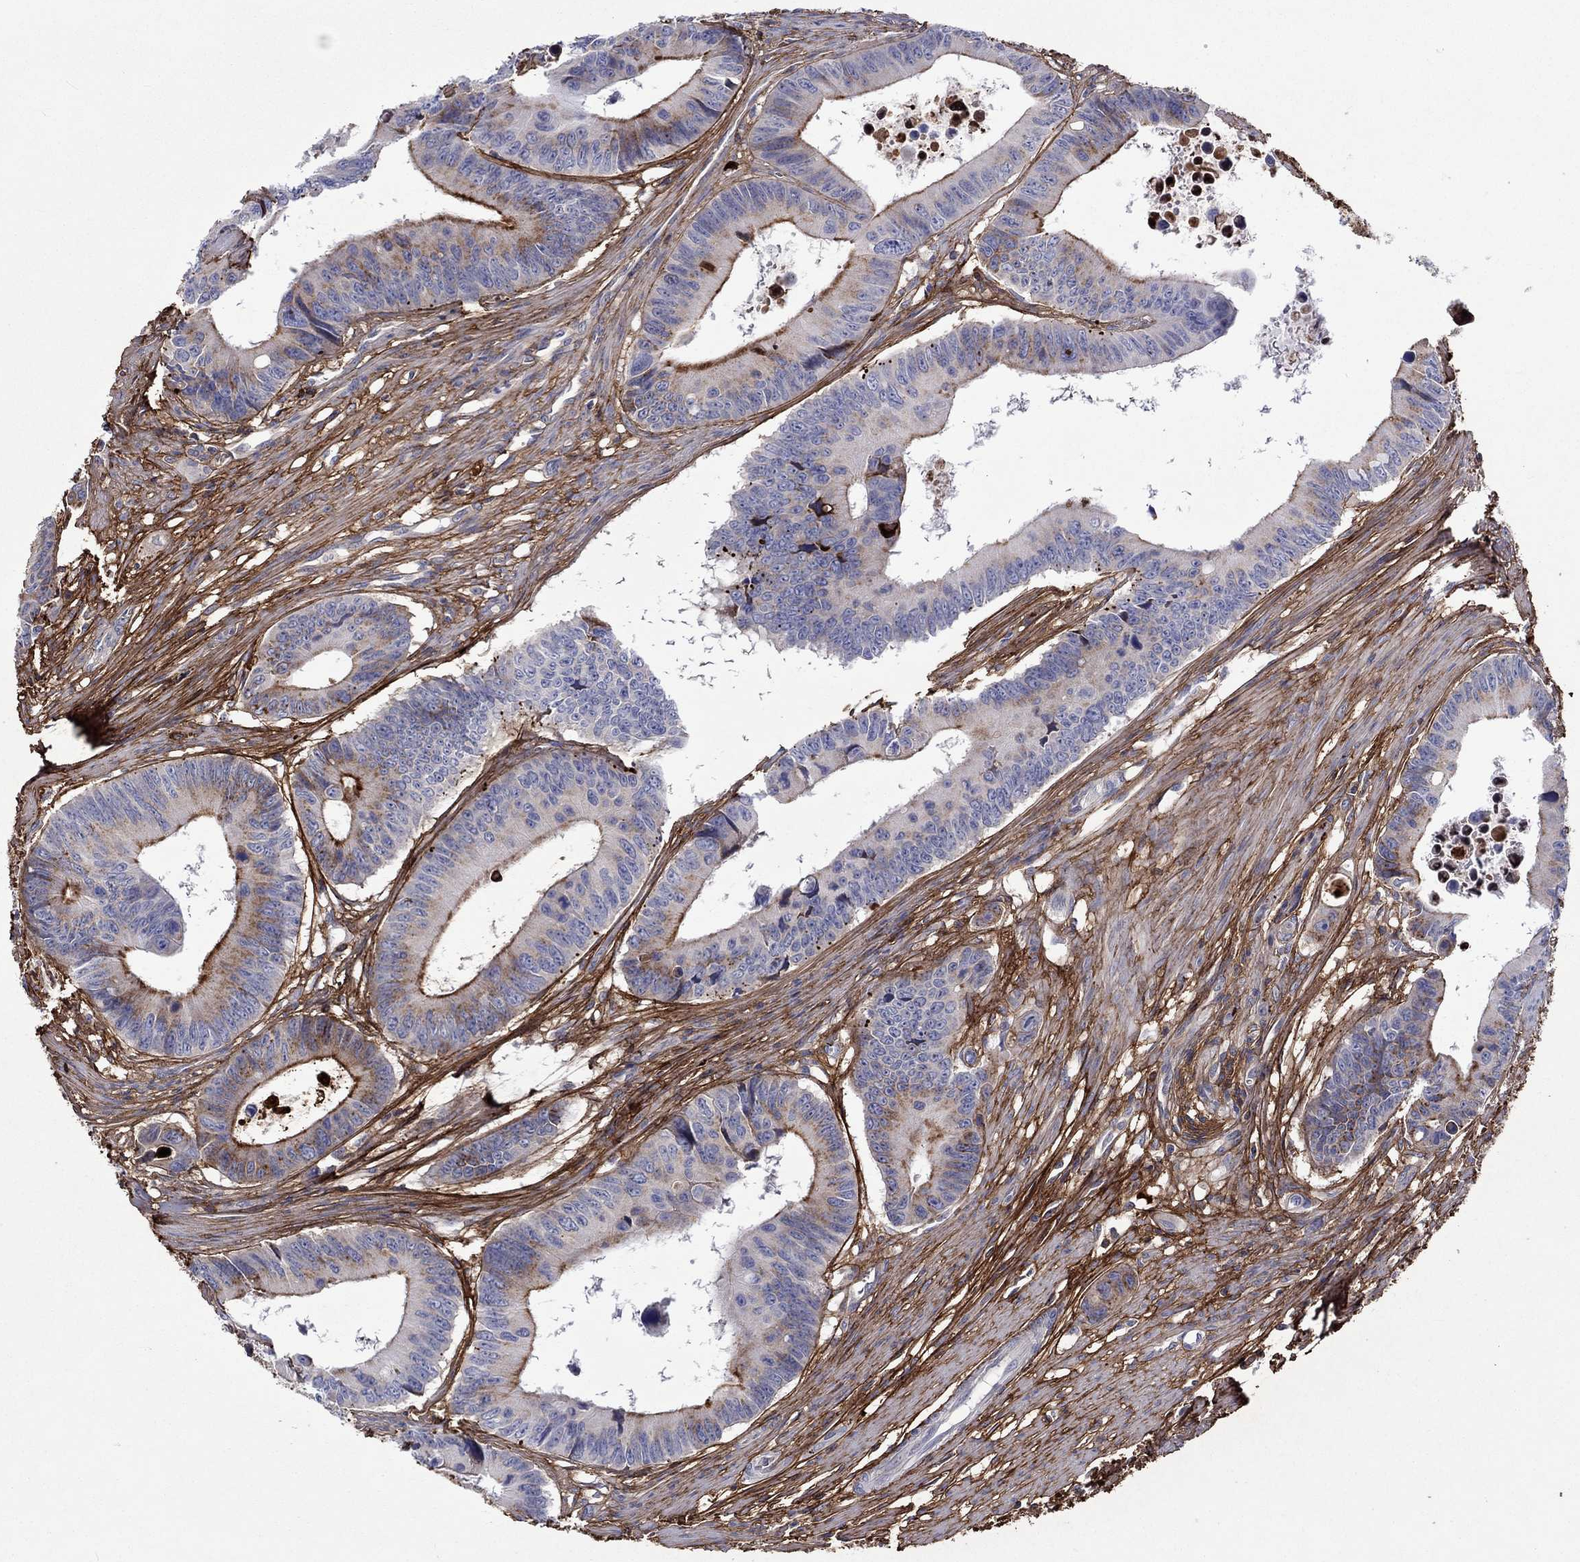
{"staining": {"intensity": "strong", "quantity": "<25%", "location": "cytoplasmic/membranous"}, "tissue": "colorectal cancer", "cell_type": "Tumor cells", "image_type": "cancer", "snomed": [{"axis": "morphology", "description": "Adenocarcinoma, NOS"}, {"axis": "topography", "description": "Colon"}], "caption": "High-magnification brightfield microscopy of colorectal adenocarcinoma stained with DAB (3,3'-diaminobenzidine) (brown) and counterstained with hematoxylin (blue). tumor cells exhibit strong cytoplasmic/membranous staining is seen in about<25% of cells.", "gene": "TGFBI", "patient": {"sex": "female", "age": 87}}